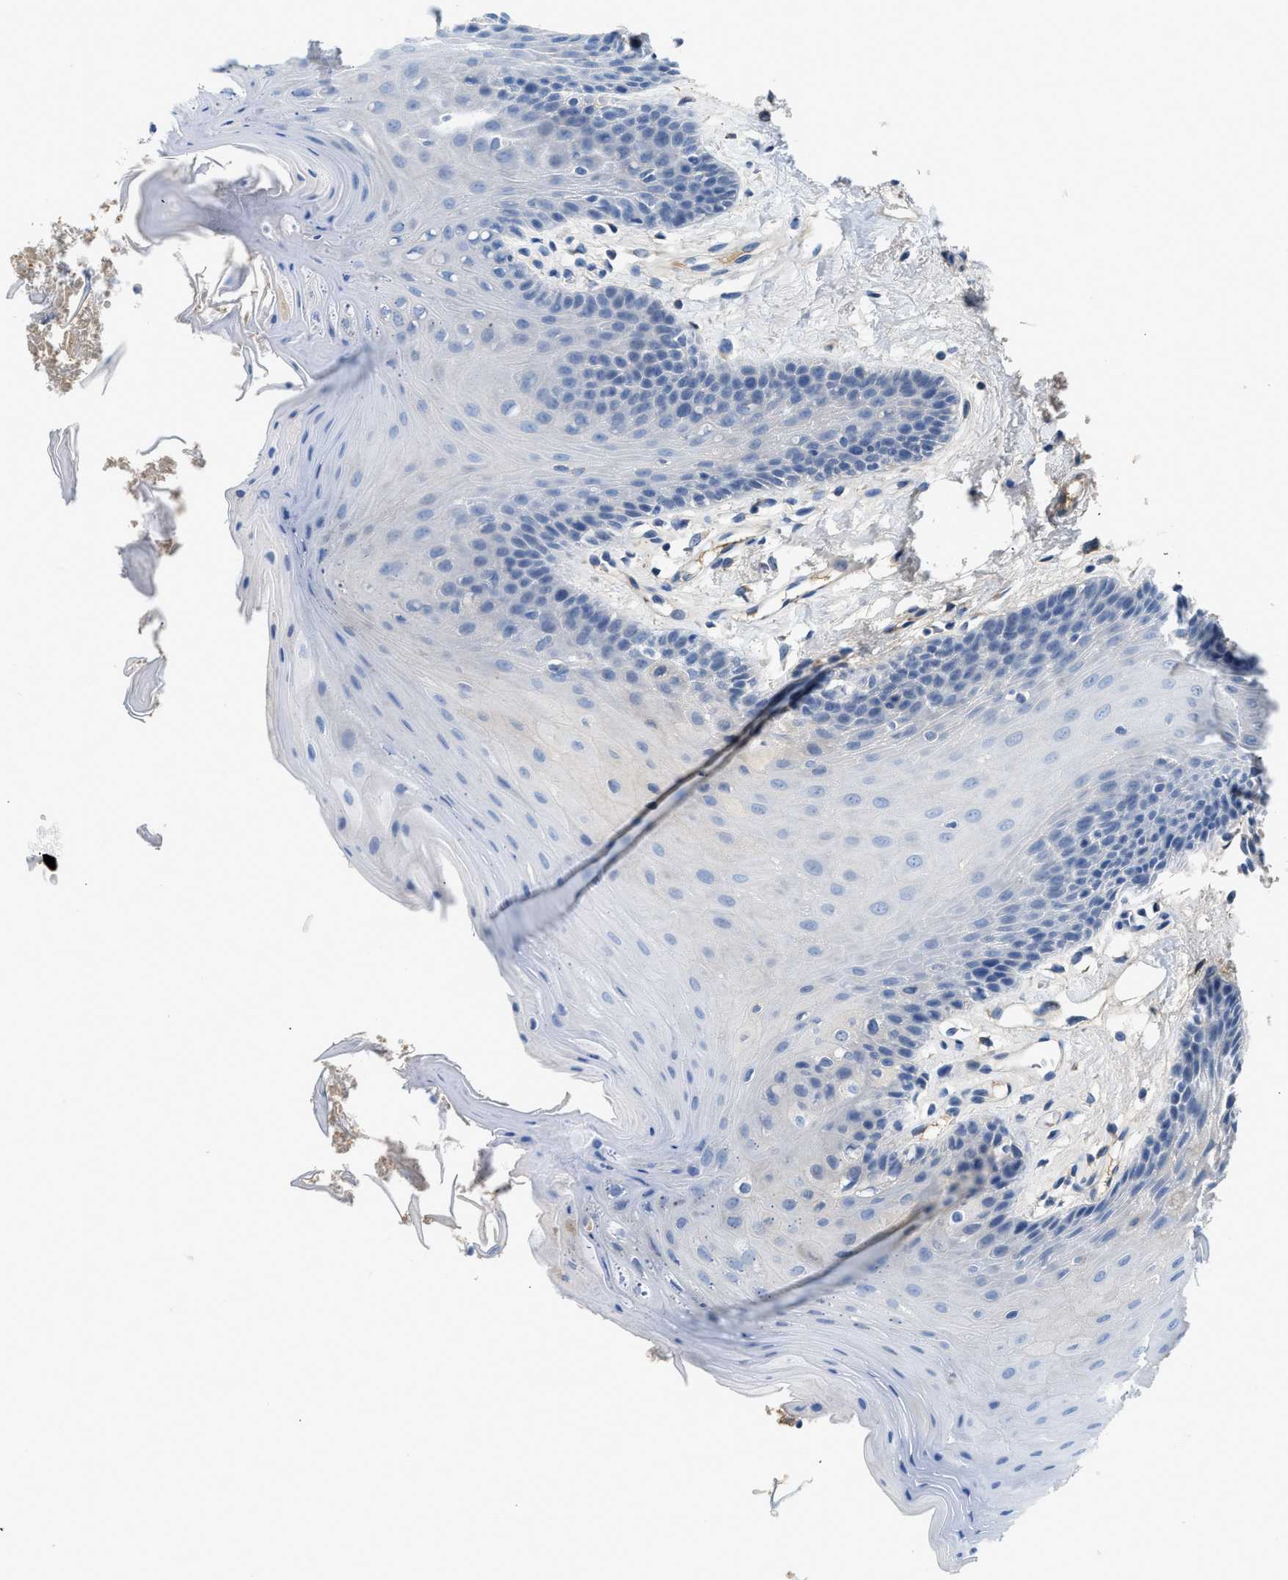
{"staining": {"intensity": "negative", "quantity": "none", "location": "none"}, "tissue": "oral mucosa", "cell_type": "Squamous epithelial cells", "image_type": "normal", "snomed": [{"axis": "morphology", "description": "Normal tissue, NOS"}, {"axis": "morphology", "description": "Squamous cell carcinoma, NOS"}, {"axis": "topography", "description": "Oral tissue"}, {"axis": "topography", "description": "Head-Neck"}], "caption": "A high-resolution histopathology image shows immunohistochemistry staining of unremarkable oral mucosa, which exhibits no significant staining in squamous epithelial cells. (DAB (3,3'-diaminobenzidine) IHC visualized using brightfield microscopy, high magnification).", "gene": "C1S", "patient": {"sex": "male", "age": 71}}